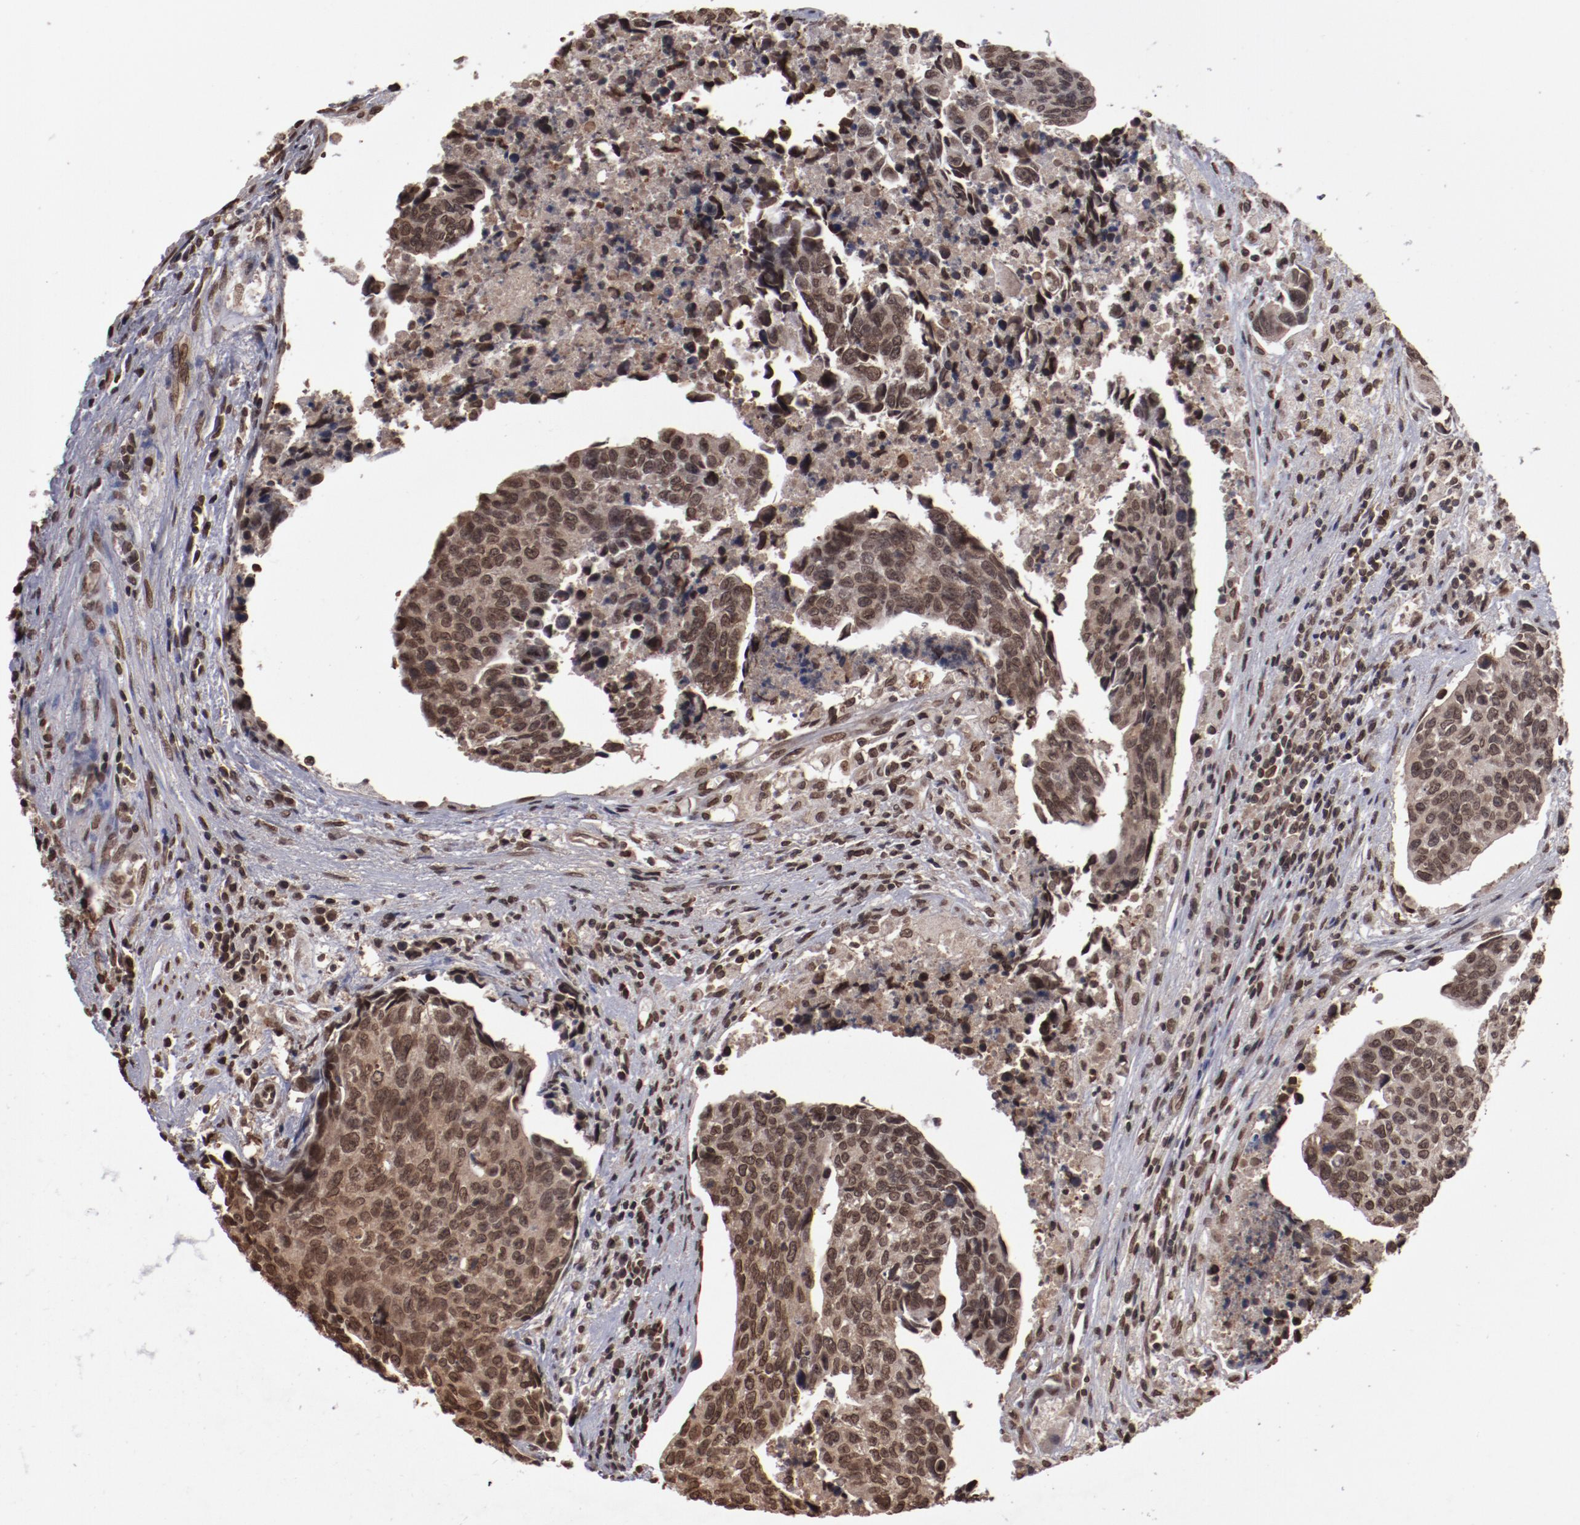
{"staining": {"intensity": "strong", "quantity": ">75%", "location": "cytoplasmic/membranous,nuclear"}, "tissue": "urothelial cancer", "cell_type": "Tumor cells", "image_type": "cancer", "snomed": [{"axis": "morphology", "description": "Urothelial carcinoma, High grade"}, {"axis": "topography", "description": "Urinary bladder"}], "caption": "Strong cytoplasmic/membranous and nuclear expression is present in approximately >75% of tumor cells in urothelial cancer.", "gene": "AKT1", "patient": {"sex": "male", "age": 81}}